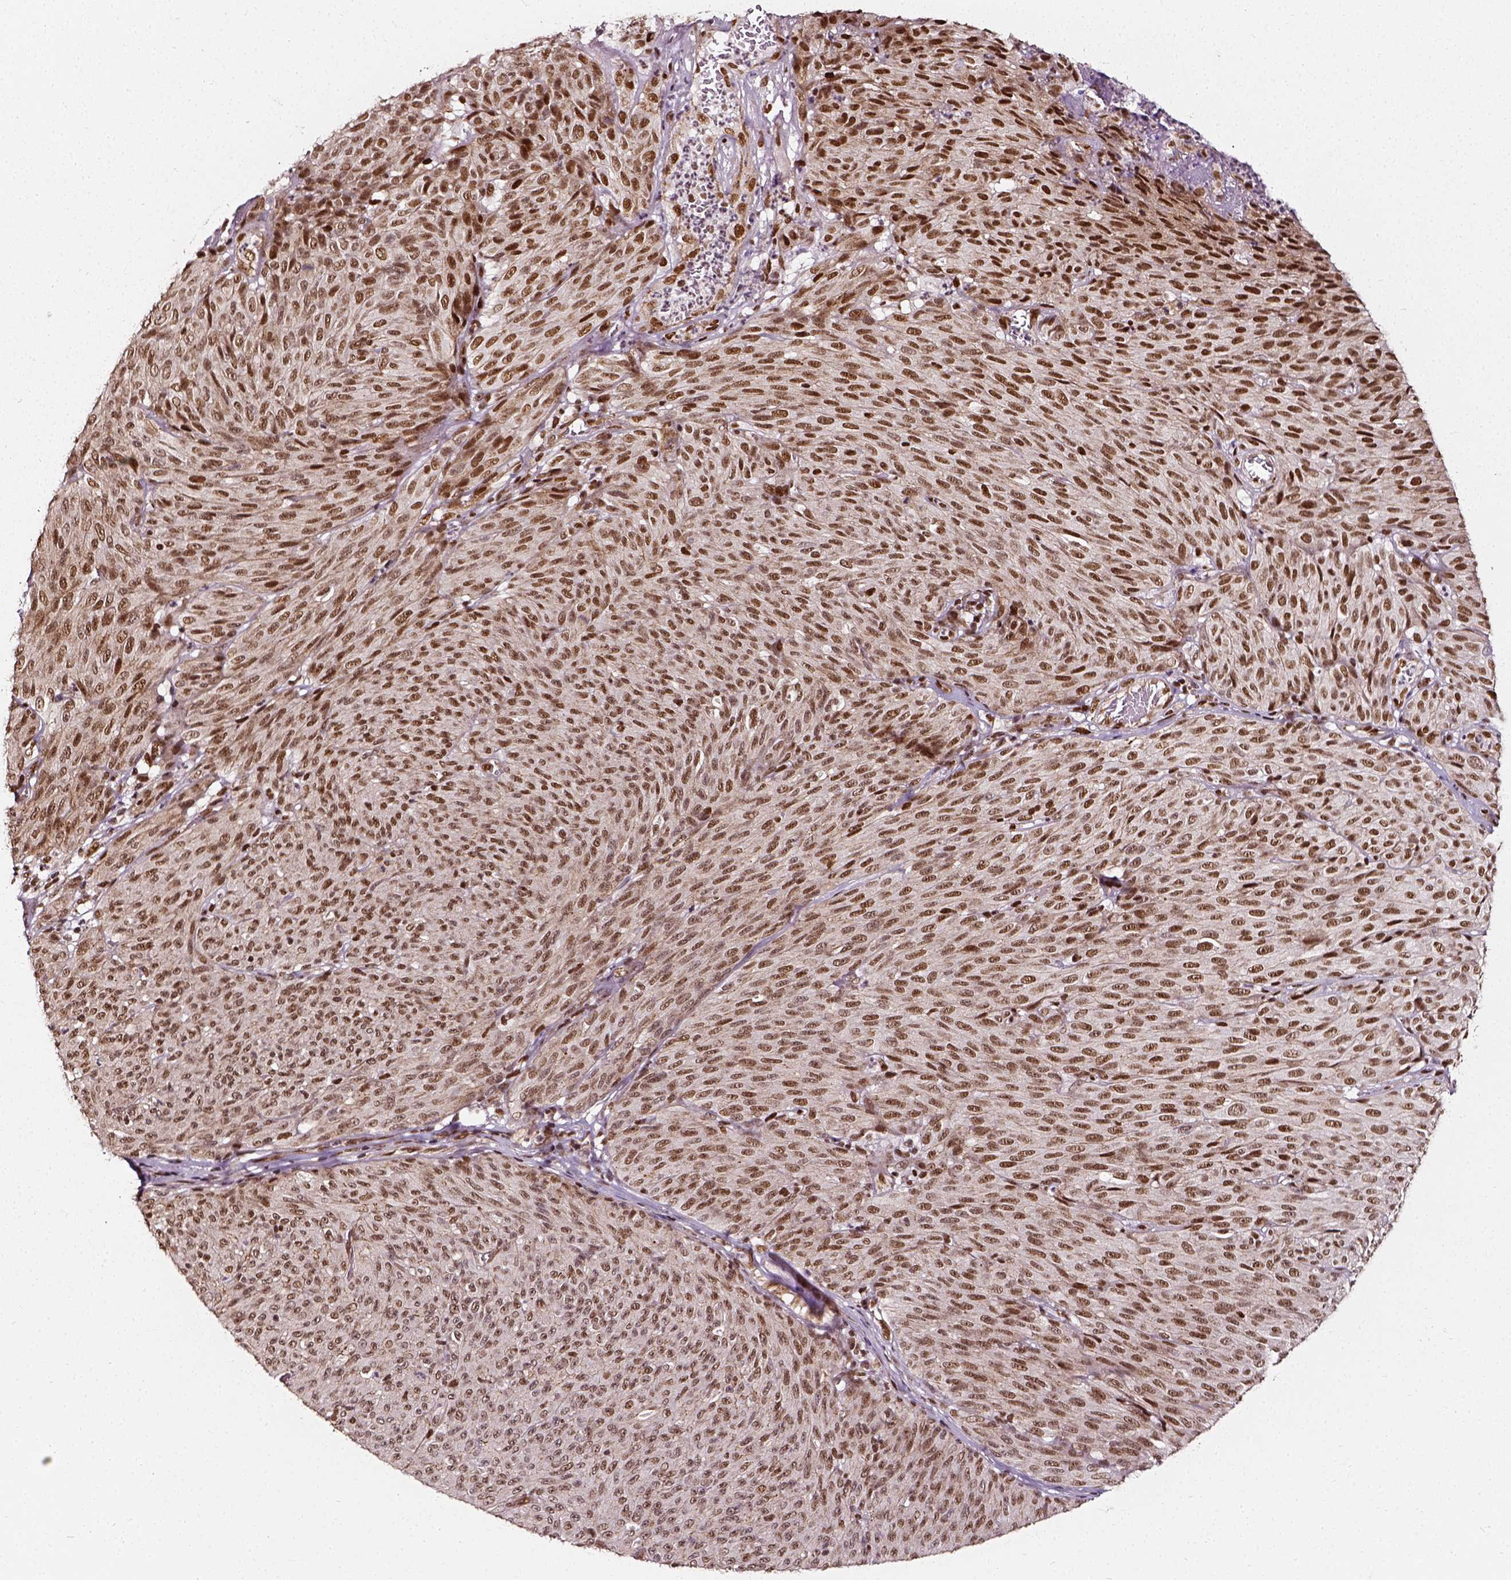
{"staining": {"intensity": "moderate", "quantity": ">75%", "location": "nuclear"}, "tissue": "melanoma", "cell_type": "Tumor cells", "image_type": "cancer", "snomed": [{"axis": "morphology", "description": "Malignant melanoma, NOS"}, {"axis": "topography", "description": "Skin"}], "caption": "The micrograph reveals immunohistochemical staining of malignant melanoma. There is moderate nuclear positivity is present in about >75% of tumor cells.", "gene": "NACC1", "patient": {"sex": "male", "age": 85}}